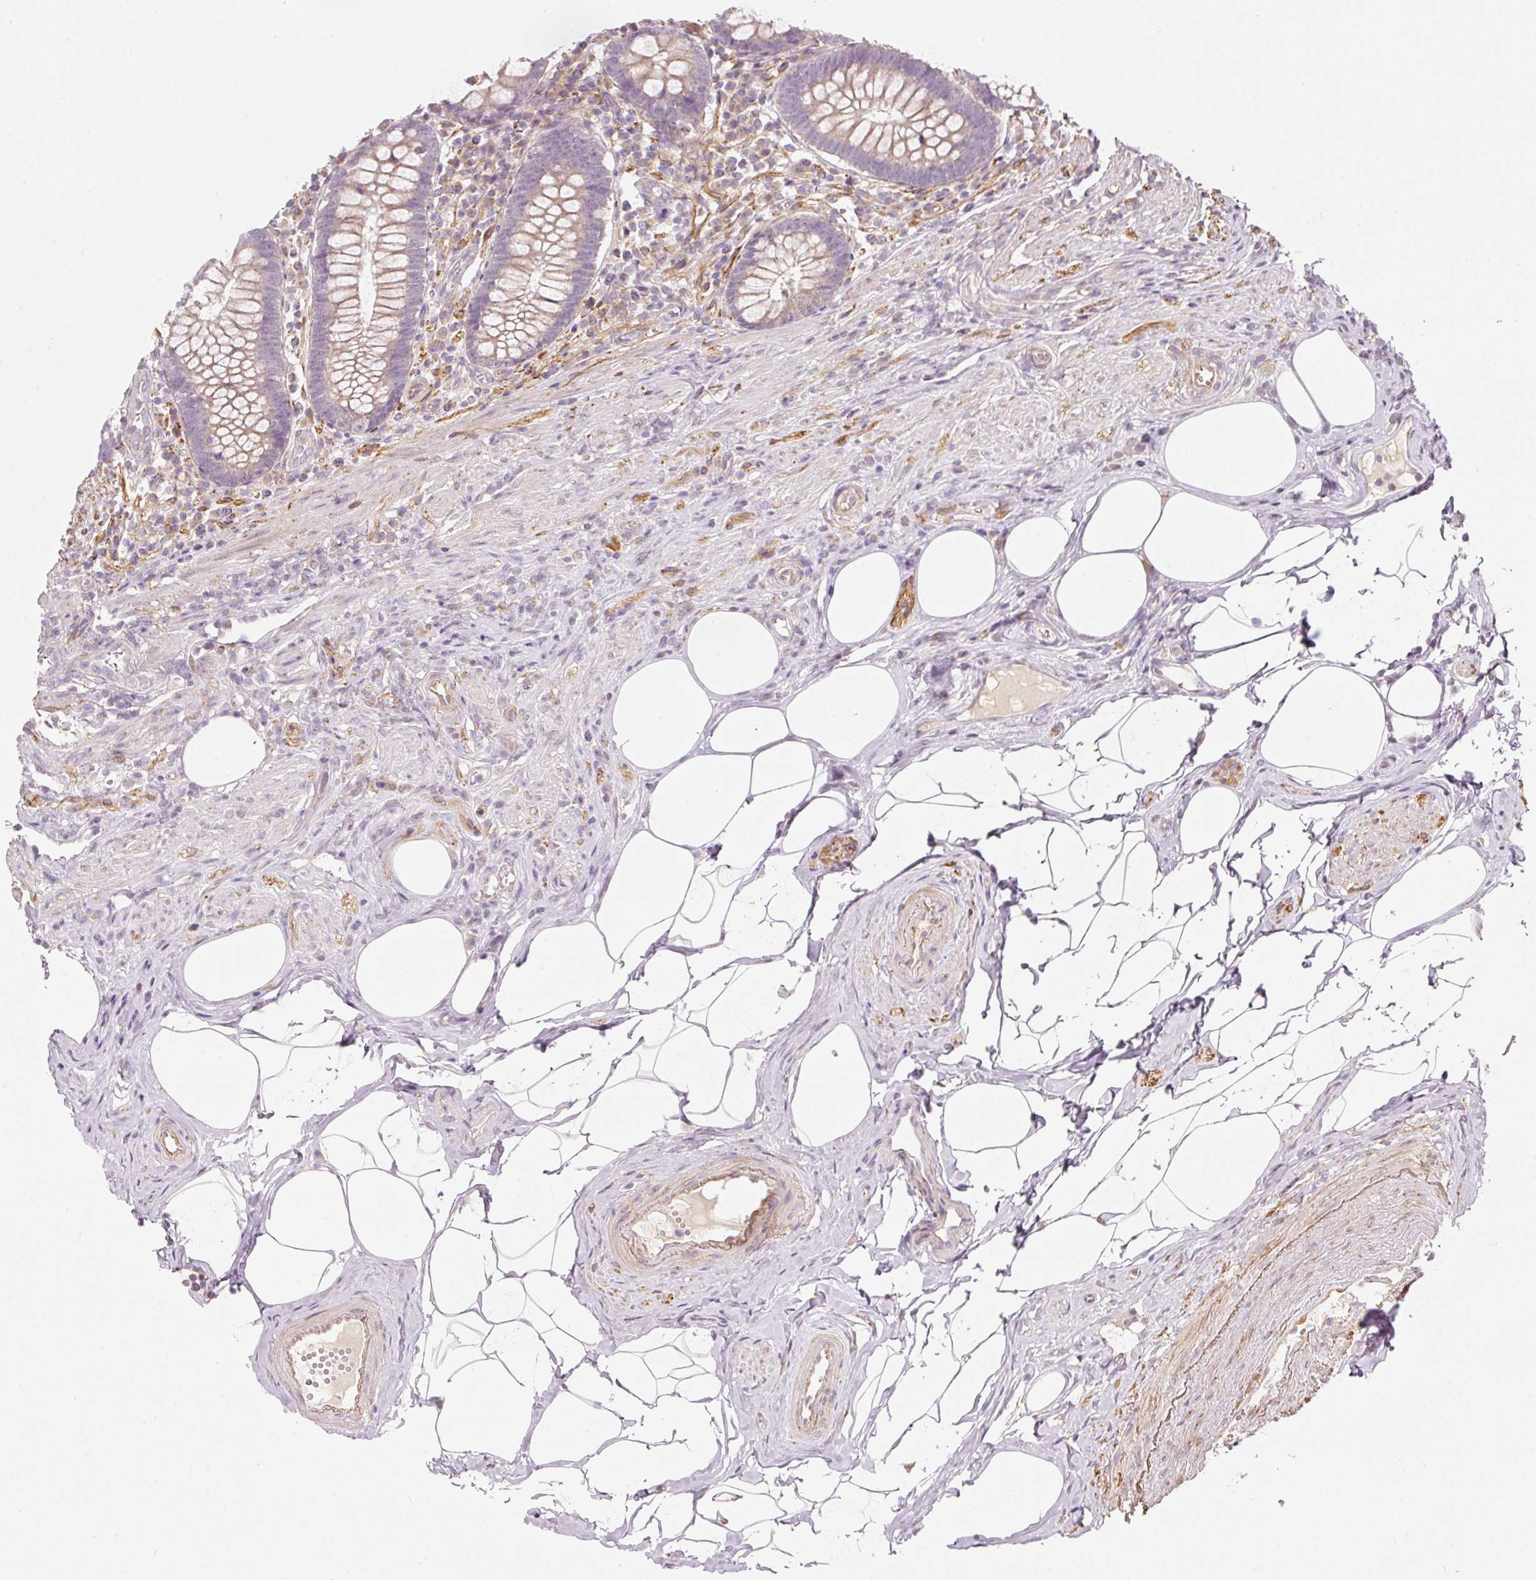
{"staining": {"intensity": "moderate", "quantity": ">75%", "location": "cytoplasmic/membranous"}, "tissue": "appendix", "cell_type": "Glandular cells", "image_type": "normal", "snomed": [{"axis": "morphology", "description": "Normal tissue, NOS"}, {"axis": "topography", "description": "Appendix"}], "caption": "Appendix stained for a protein (brown) exhibits moderate cytoplasmic/membranous positive expression in approximately >75% of glandular cells.", "gene": "RNF167", "patient": {"sex": "female", "age": 56}}